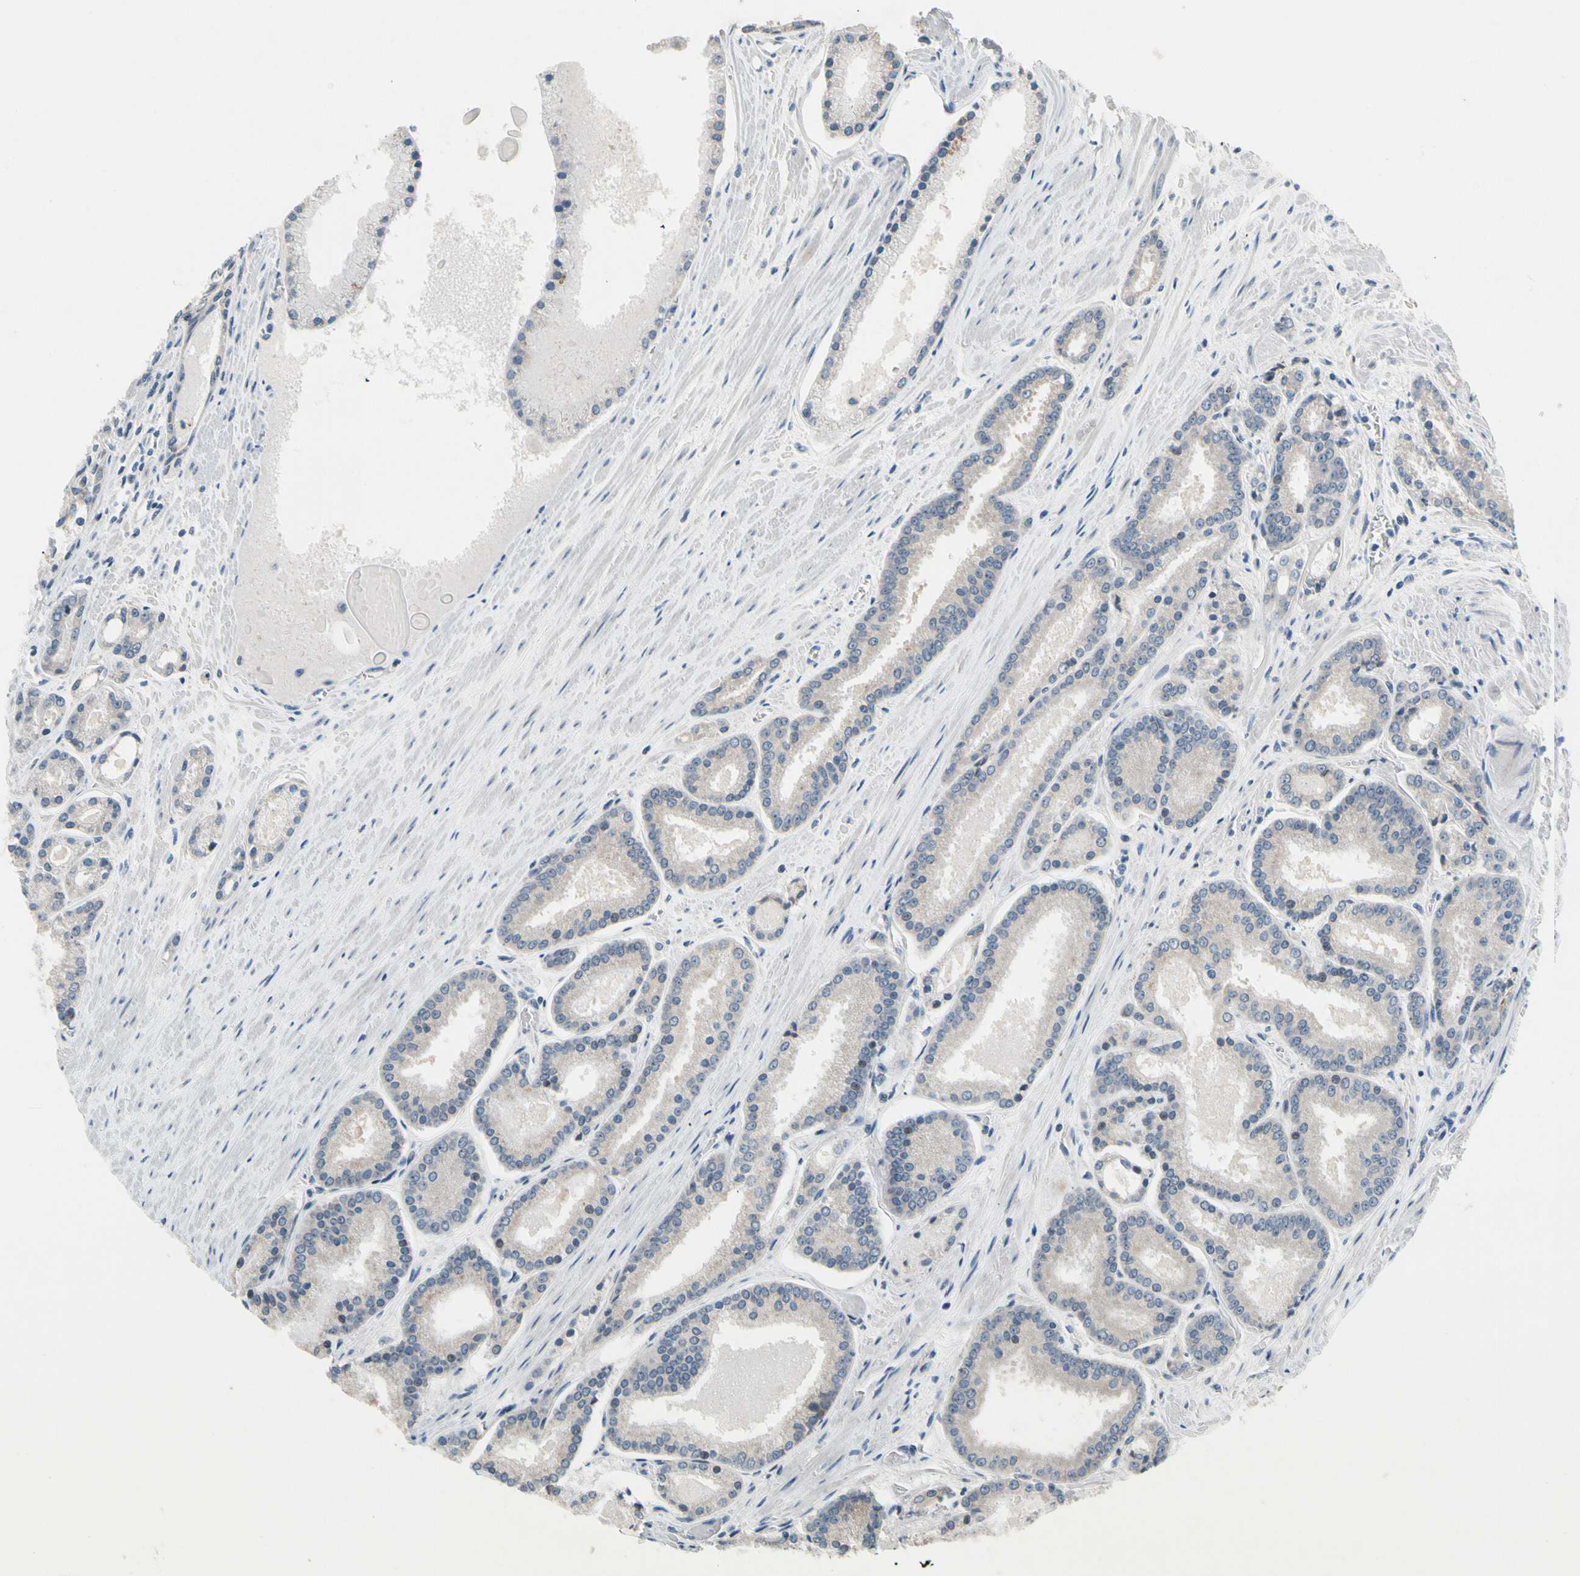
{"staining": {"intensity": "negative", "quantity": "none", "location": "none"}, "tissue": "prostate cancer", "cell_type": "Tumor cells", "image_type": "cancer", "snomed": [{"axis": "morphology", "description": "Adenocarcinoma, Low grade"}, {"axis": "topography", "description": "Prostate"}], "caption": "There is no significant positivity in tumor cells of prostate adenocarcinoma (low-grade).", "gene": "PIP5K1B", "patient": {"sex": "male", "age": 59}}